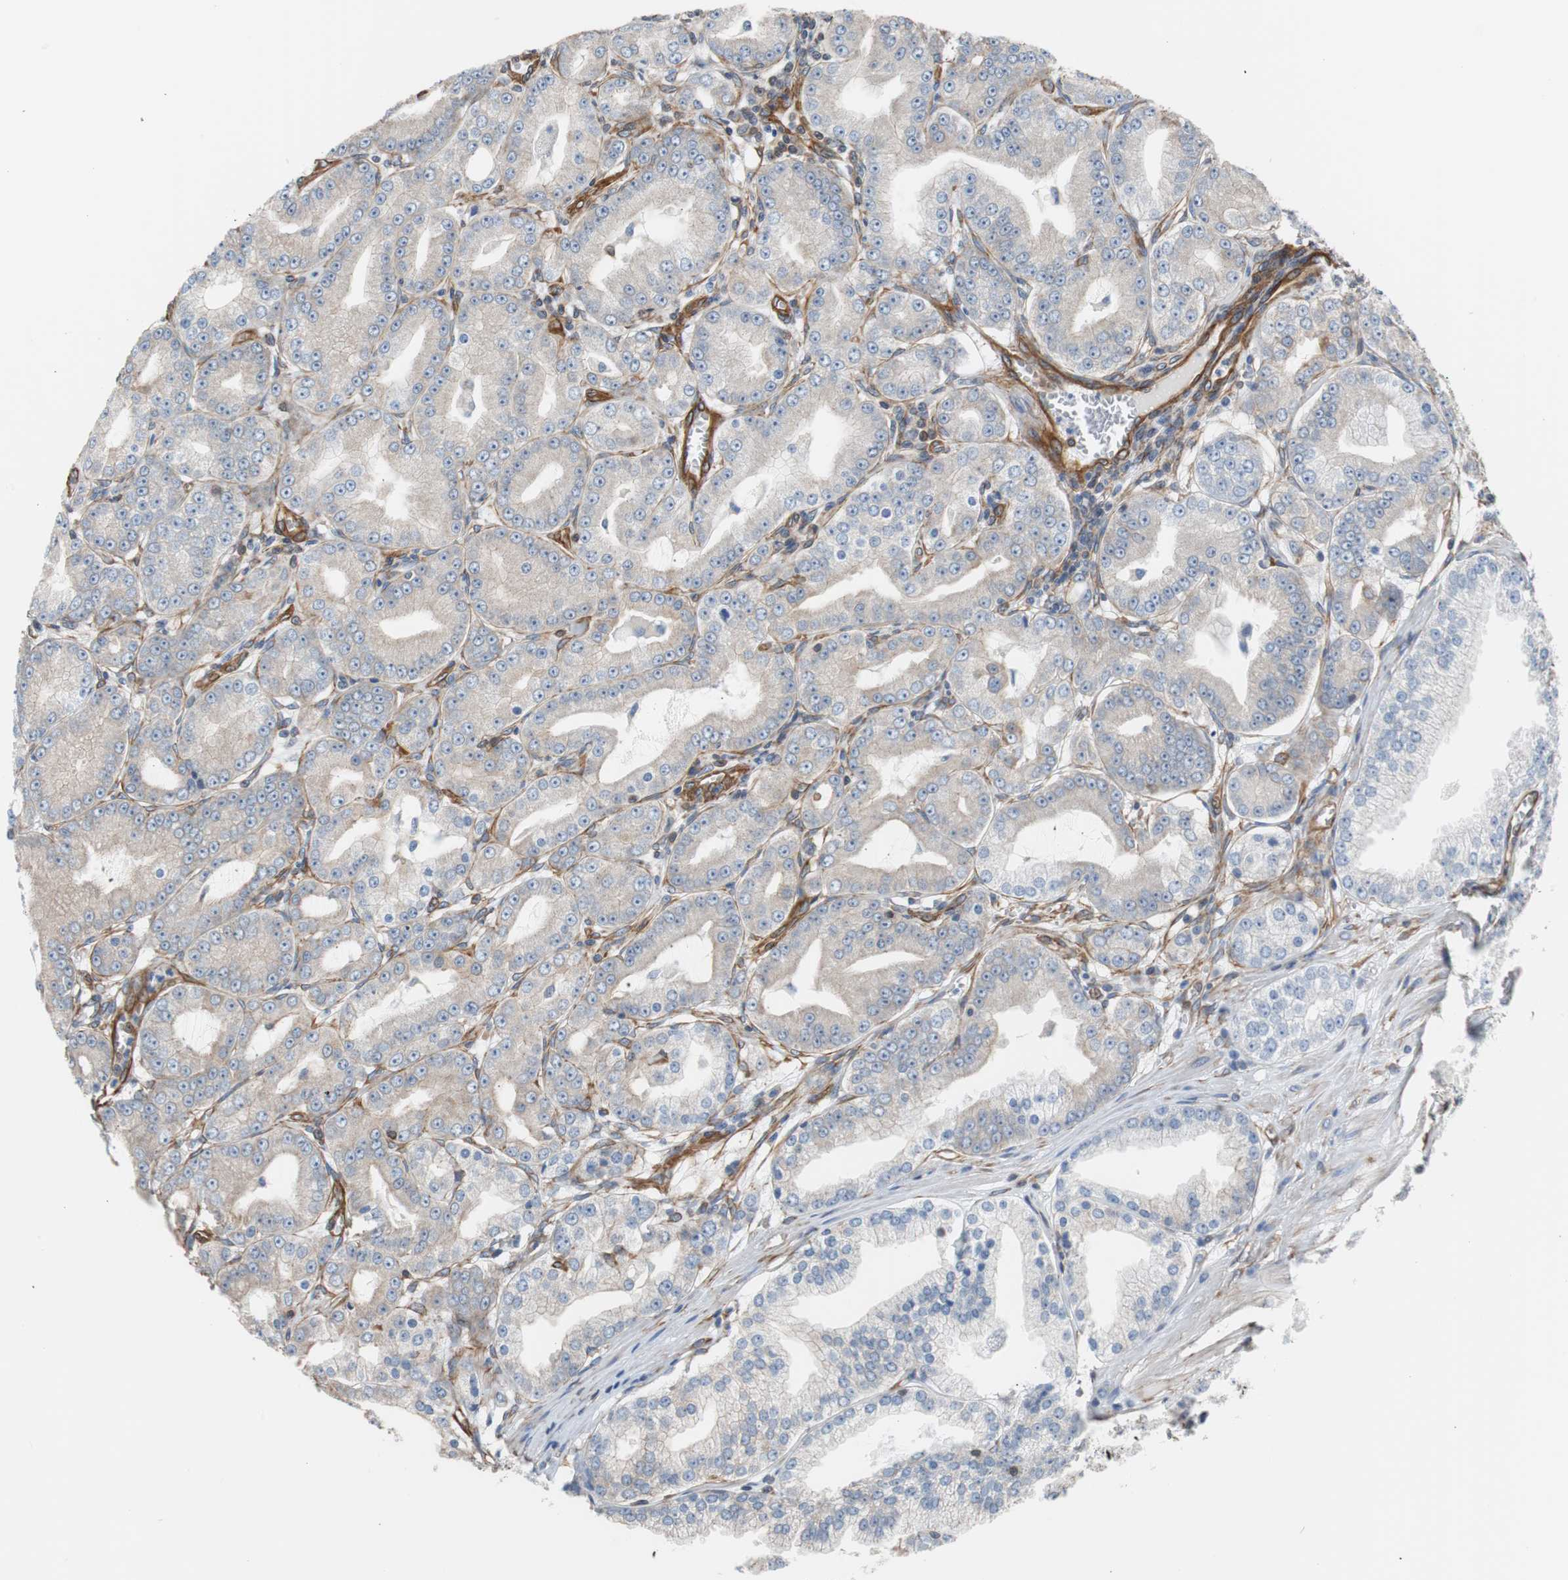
{"staining": {"intensity": "negative", "quantity": "none", "location": "none"}, "tissue": "prostate cancer", "cell_type": "Tumor cells", "image_type": "cancer", "snomed": [{"axis": "morphology", "description": "Adenocarcinoma, High grade"}, {"axis": "topography", "description": "Prostate"}], "caption": "DAB immunohistochemical staining of human prostate high-grade adenocarcinoma displays no significant positivity in tumor cells.", "gene": "KIF3B", "patient": {"sex": "male", "age": 61}}